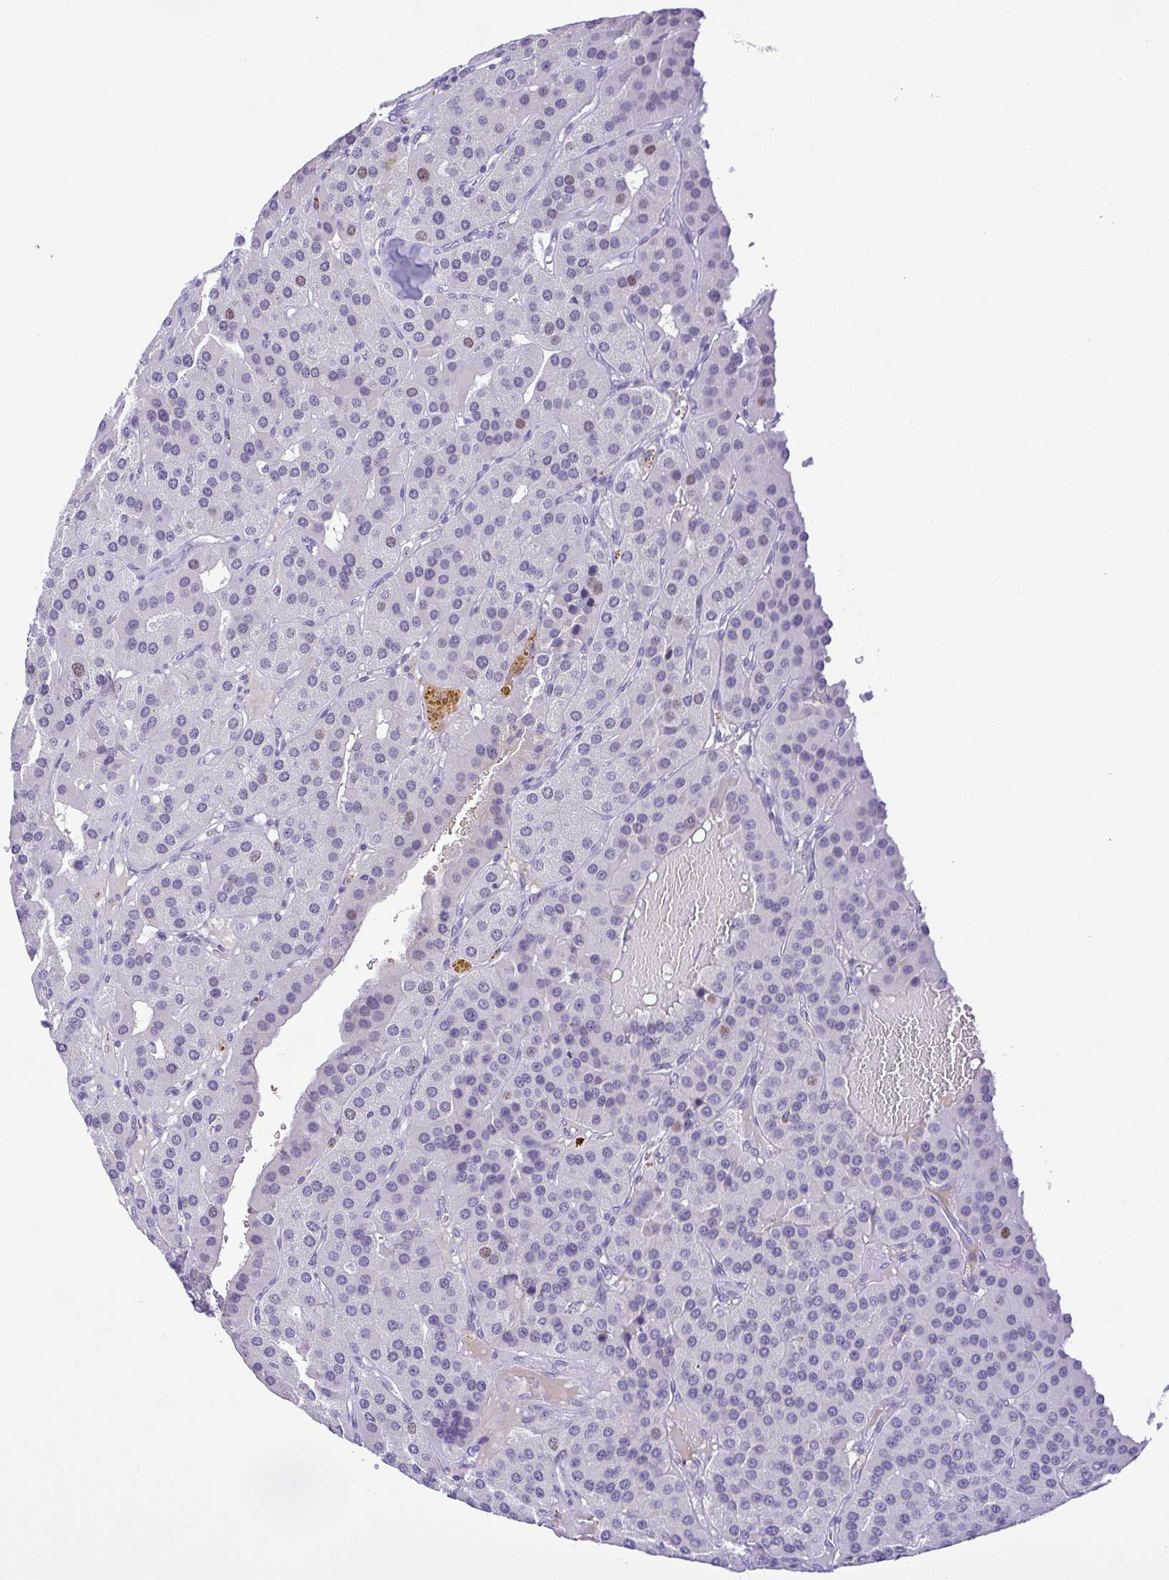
{"staining": {"intensity": "negative", "quantity": "none", "location": "none"}, "tissue": "parathyroid gland", "cell_type": "Glandular cells", "image_type": "normal", "snomed": [{"axis": "morphology", "description": "Normal tissue, NOS"}, {"axis": "morphology", "description": "Adenoma, NOS"}, {"axis": "topography", "description": "Parathyroid gland"}], "caption": "The photomicrograph demonstrates no significant staining in glandular cells of parathyroid gland.", "gene": "TIPIN", "patient": {"sex": "female", "age": 86}}